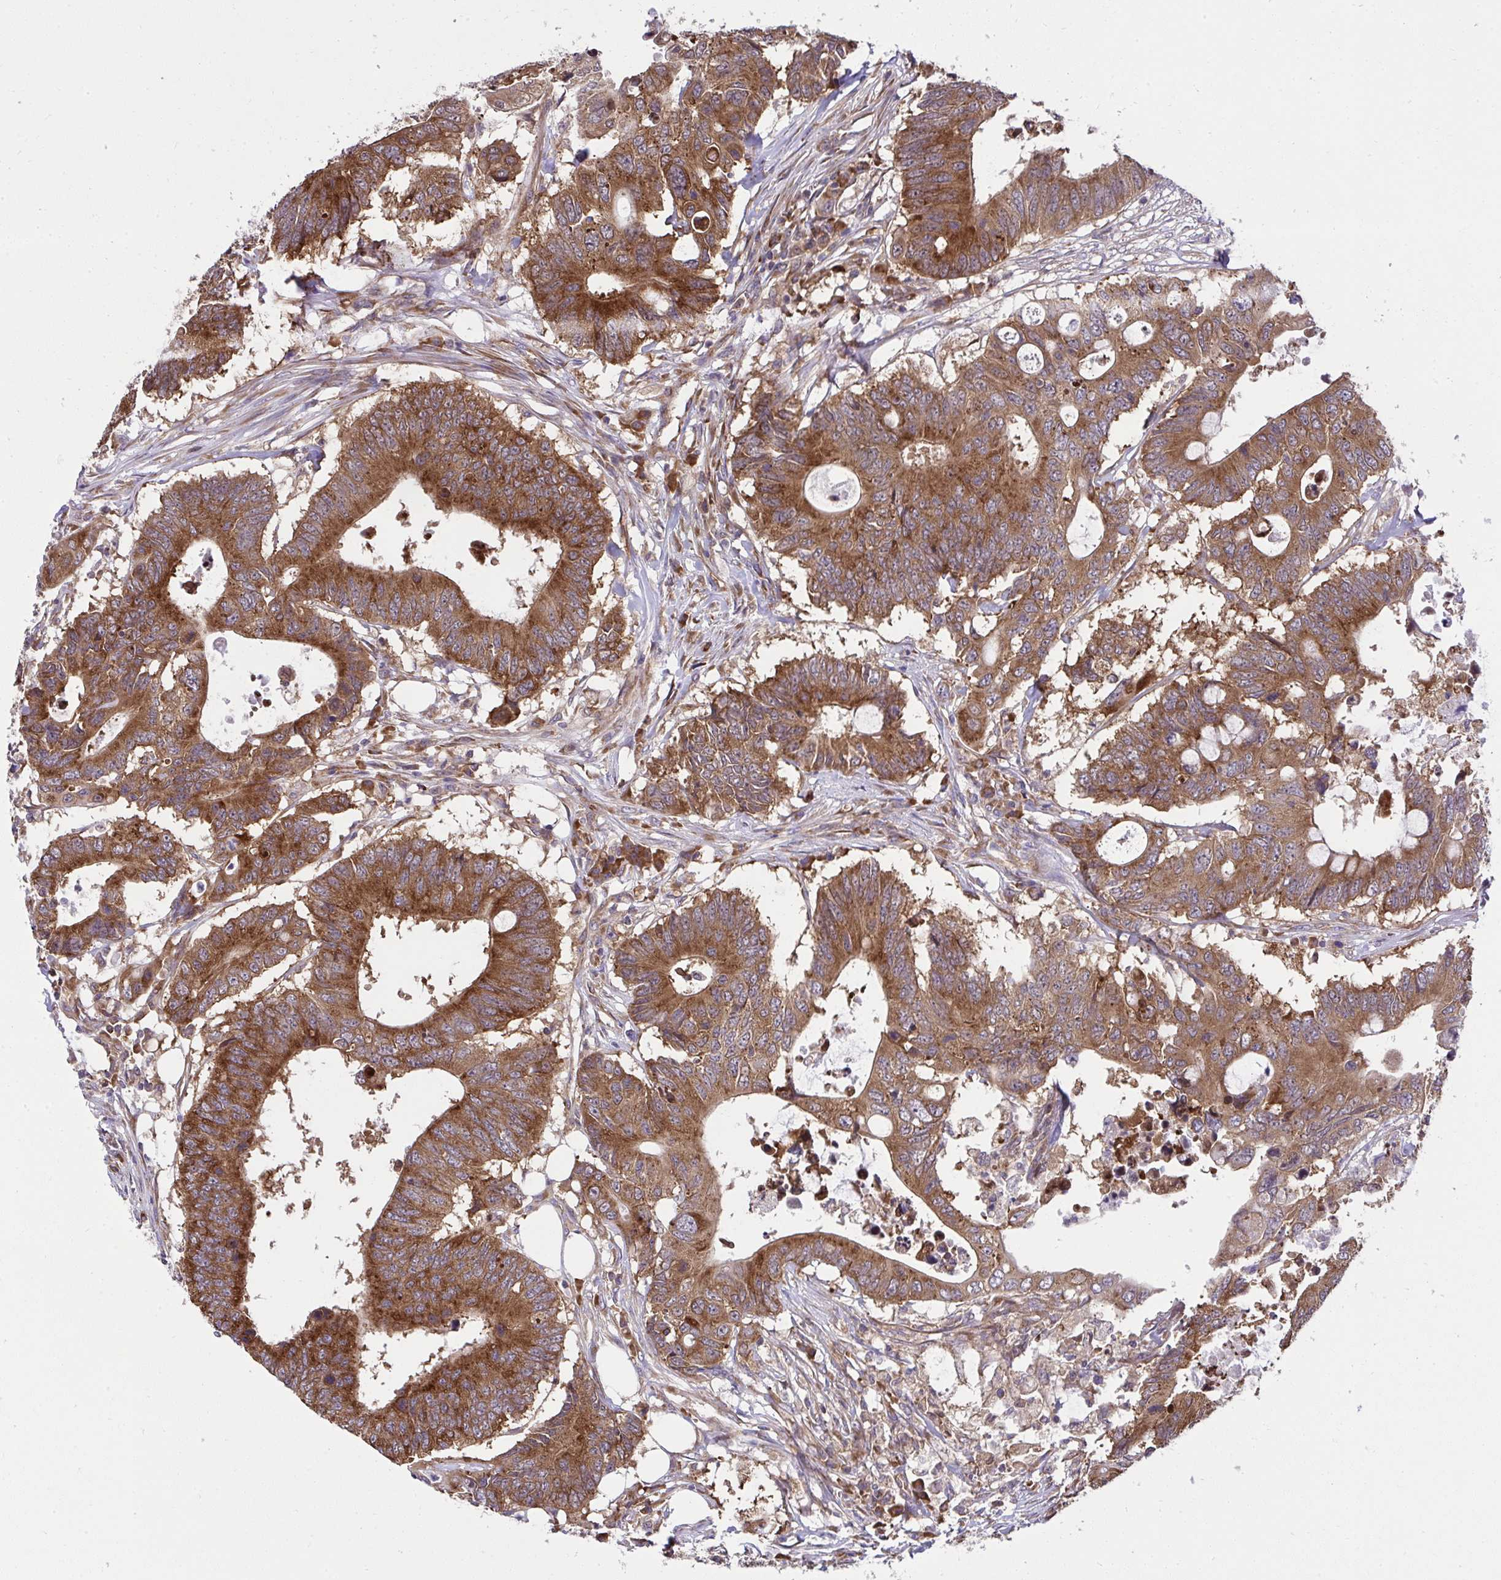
{"staining": {"intensity": "strong", "quantity": ">75%", "location": "cytoplasmic/membranous"}, "tissue": "colorectal cancer", "cell_type": "Tumor cells", "image_type": "cancer", "snomed": [{"axis": "morphology", "description": "Adenocarcinoma, NOS"}, {"axis": "topography", "description": "Colon"}], "caption": "Strong cytoplasmic/membranous expression is appreciated in about >75% of tumor cells in colorectal cancer. Using DAB (brown) and hematoxylin (blue) stains, captured at high magnification using brightfield microscopy.", "gene": "RPS7", "patient": {"sex": "male", "age": 71}}